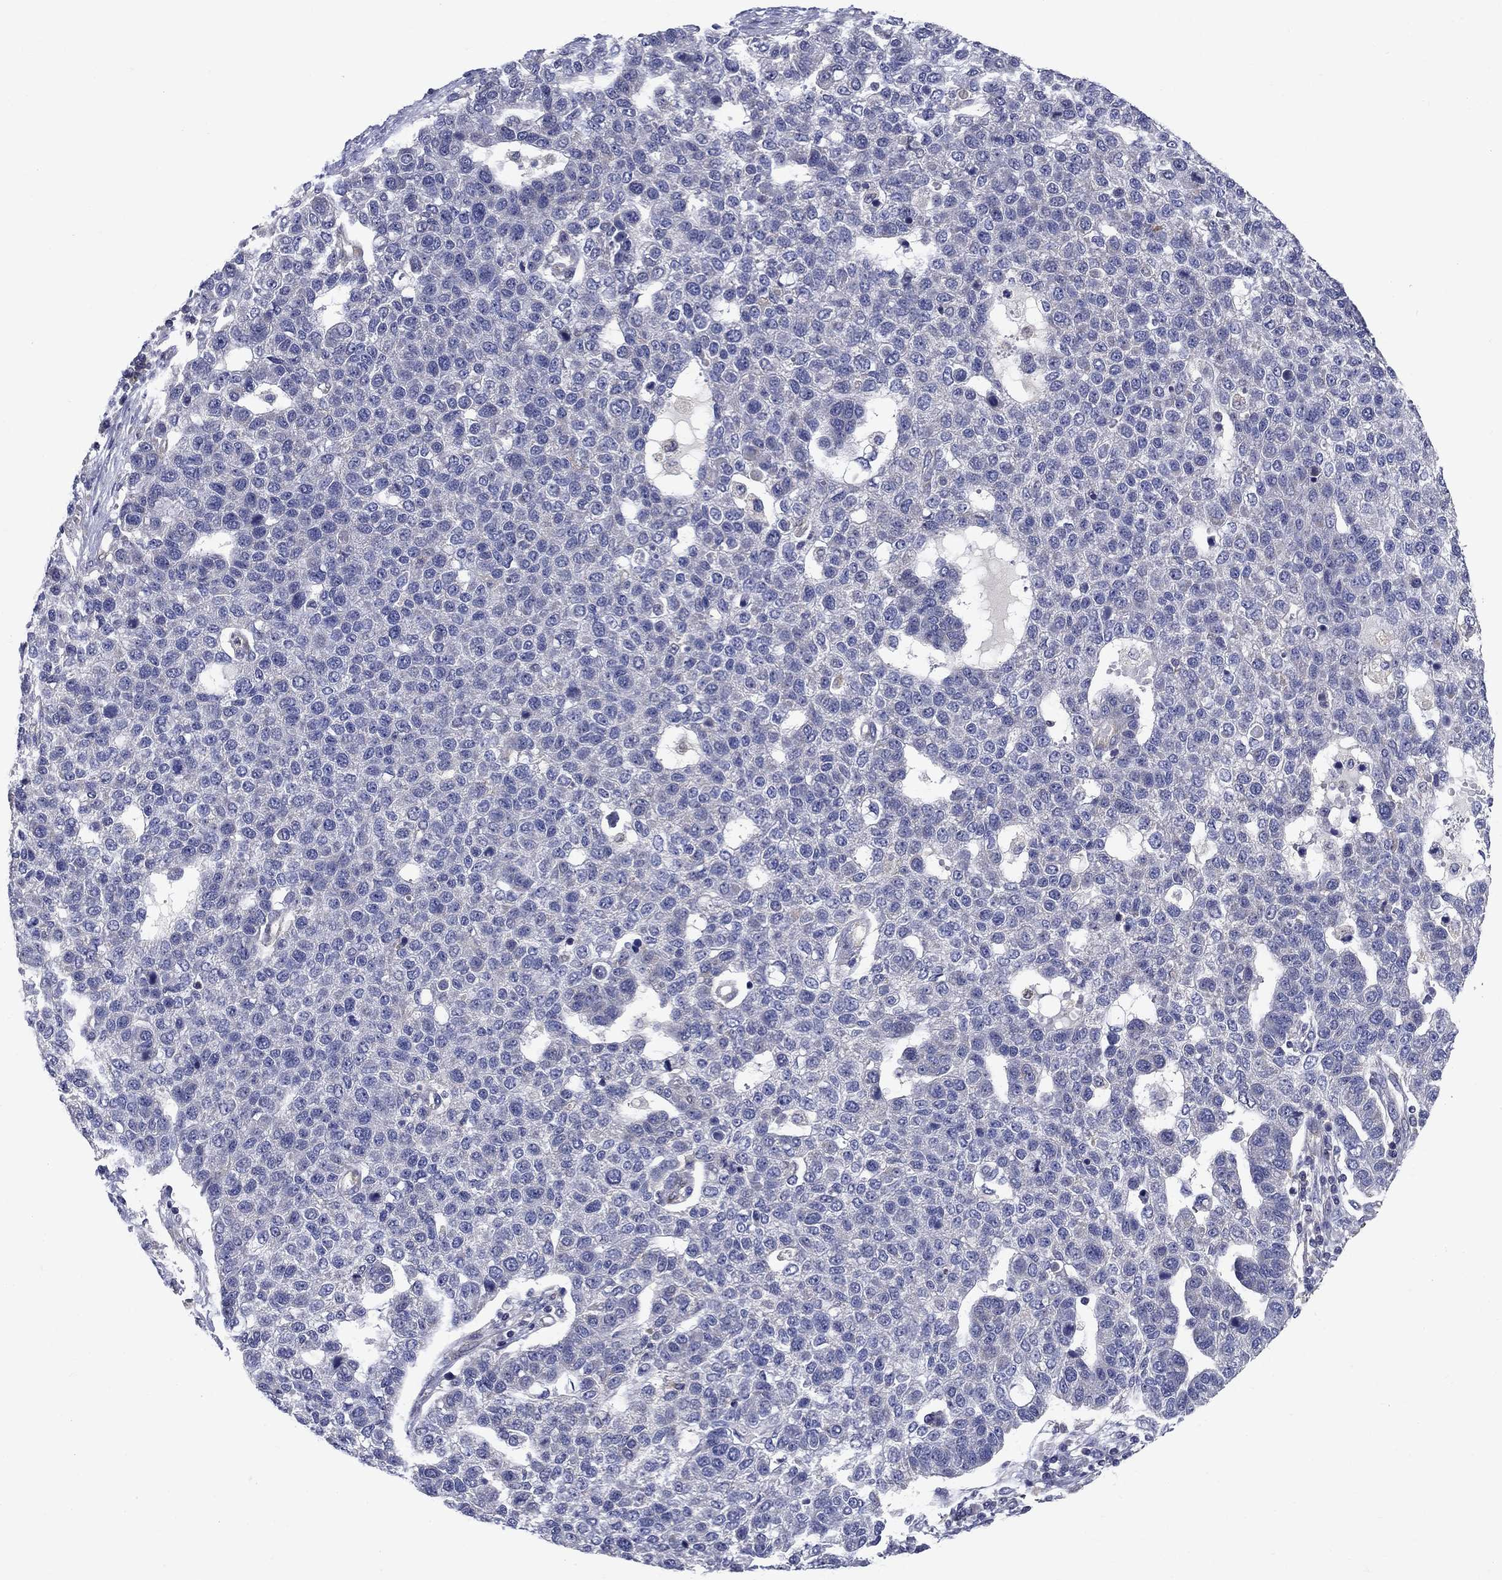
{"staining": {"intensity": "negative", "quantity": "none", "location": "none"}, "tissue": "pancreatic cancer", "cell_type": "Tumor cells", "image_type": "cancer", "snomed": [{"axis": "morphology", "description": "Adenocarcinoma, NOS"}, {"axis": "topography", "description": "Pancreas"}], "caption": "A histopathology image of adenocarcinoma (pancreatic) stained for a protein exhibits no brown staining in tumor cells.", "gene": "GLTP", "patient": {"sex": "female", "age": 61}}